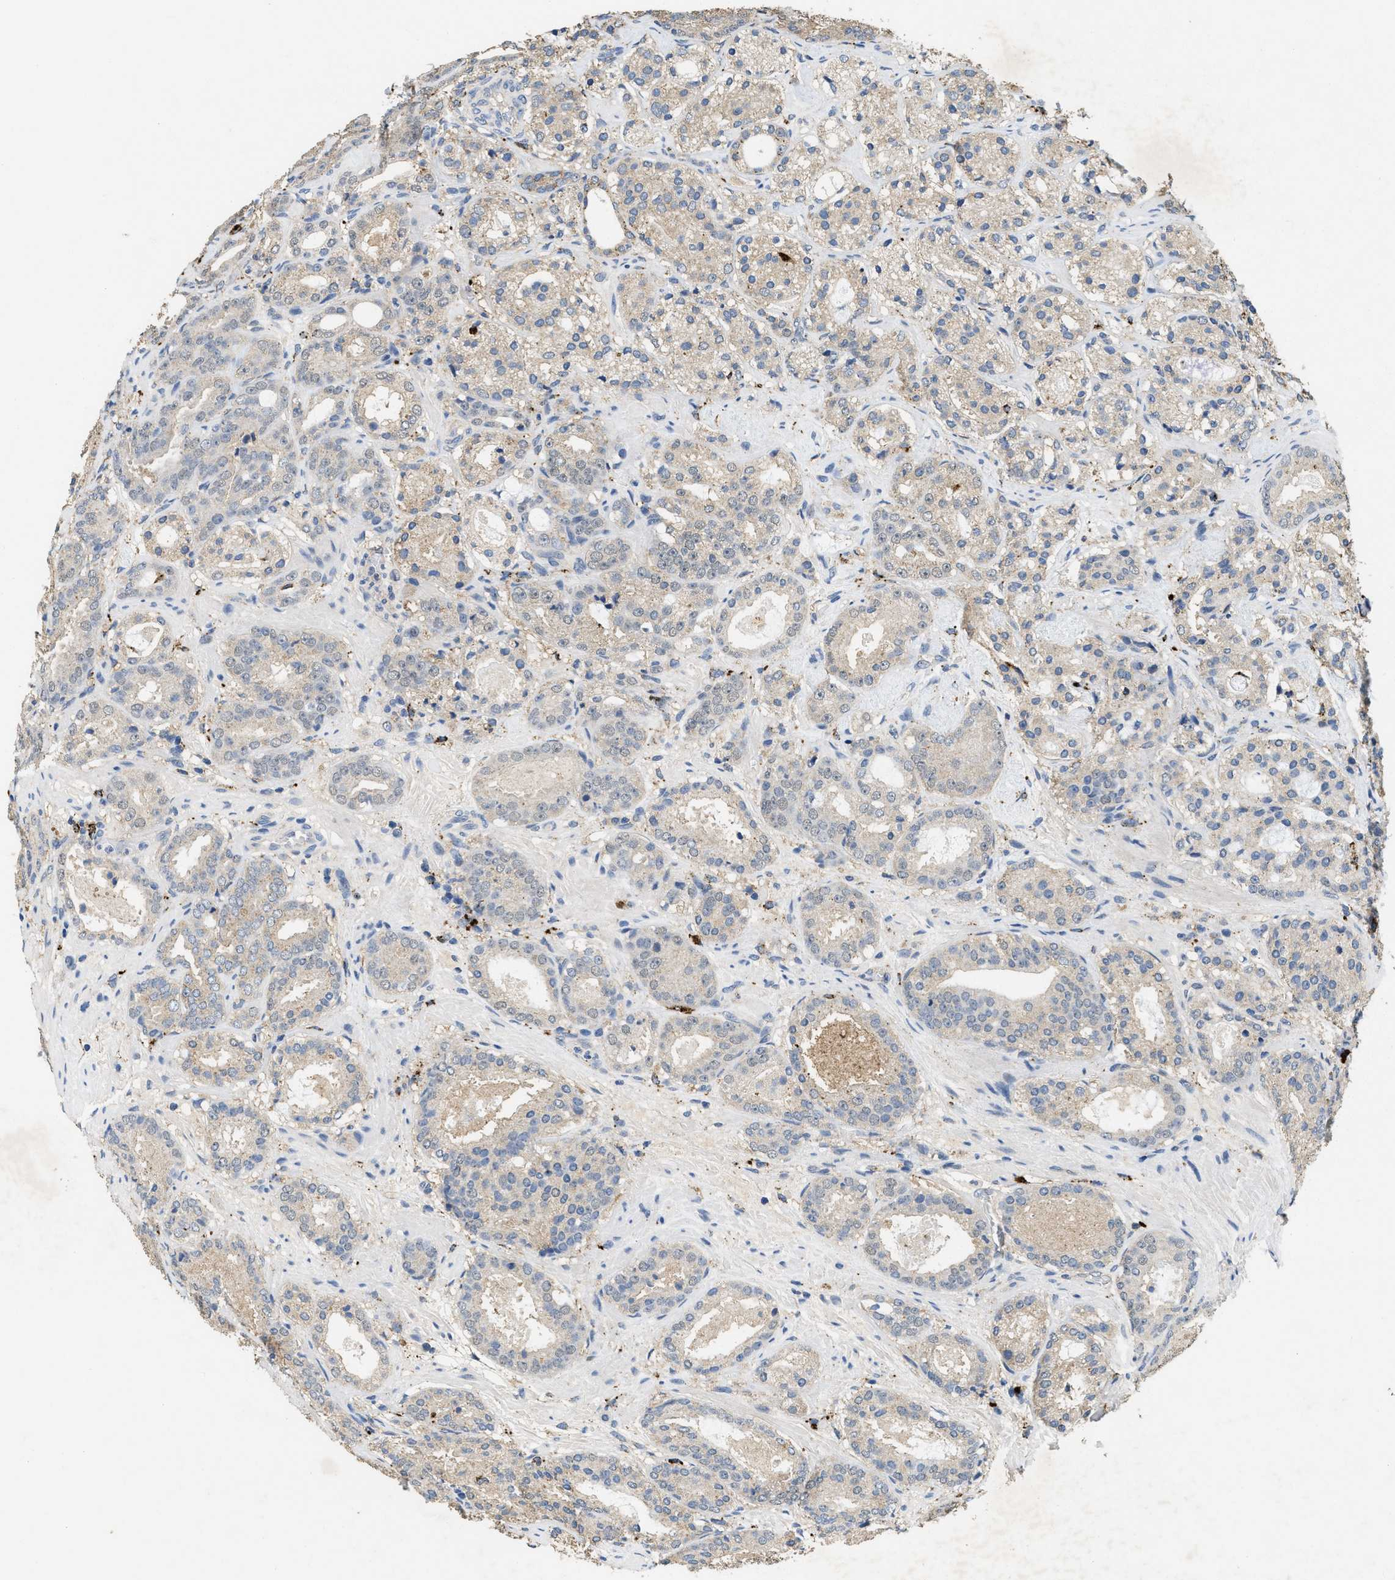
{"staining": {"intensity": "weak", "quantity": ">75%", "location": "cytoplasmic/membranous"}, "tissue": "prostate cancer", "cell_type": "Tumor cells", "image_type": "cancer", "snomed": [{"axis": "morphology", "description": "Adenocarcinoma, Low grade"}, {"axis": "topography", "description": "Prostate"}], "caption": "High-magnification brightfield microscopy of prostate cancer (adenocarcinoma (low-grade)) stained with DAB (brown) and counterstained with hematoxylin (blue). tumor cells exhibit weak cytoplasmic/membranous expression is appreciated in approximately>75% of cells.", "gene": "BMPR2", "patient": {"sex": "male", "age": 69}}